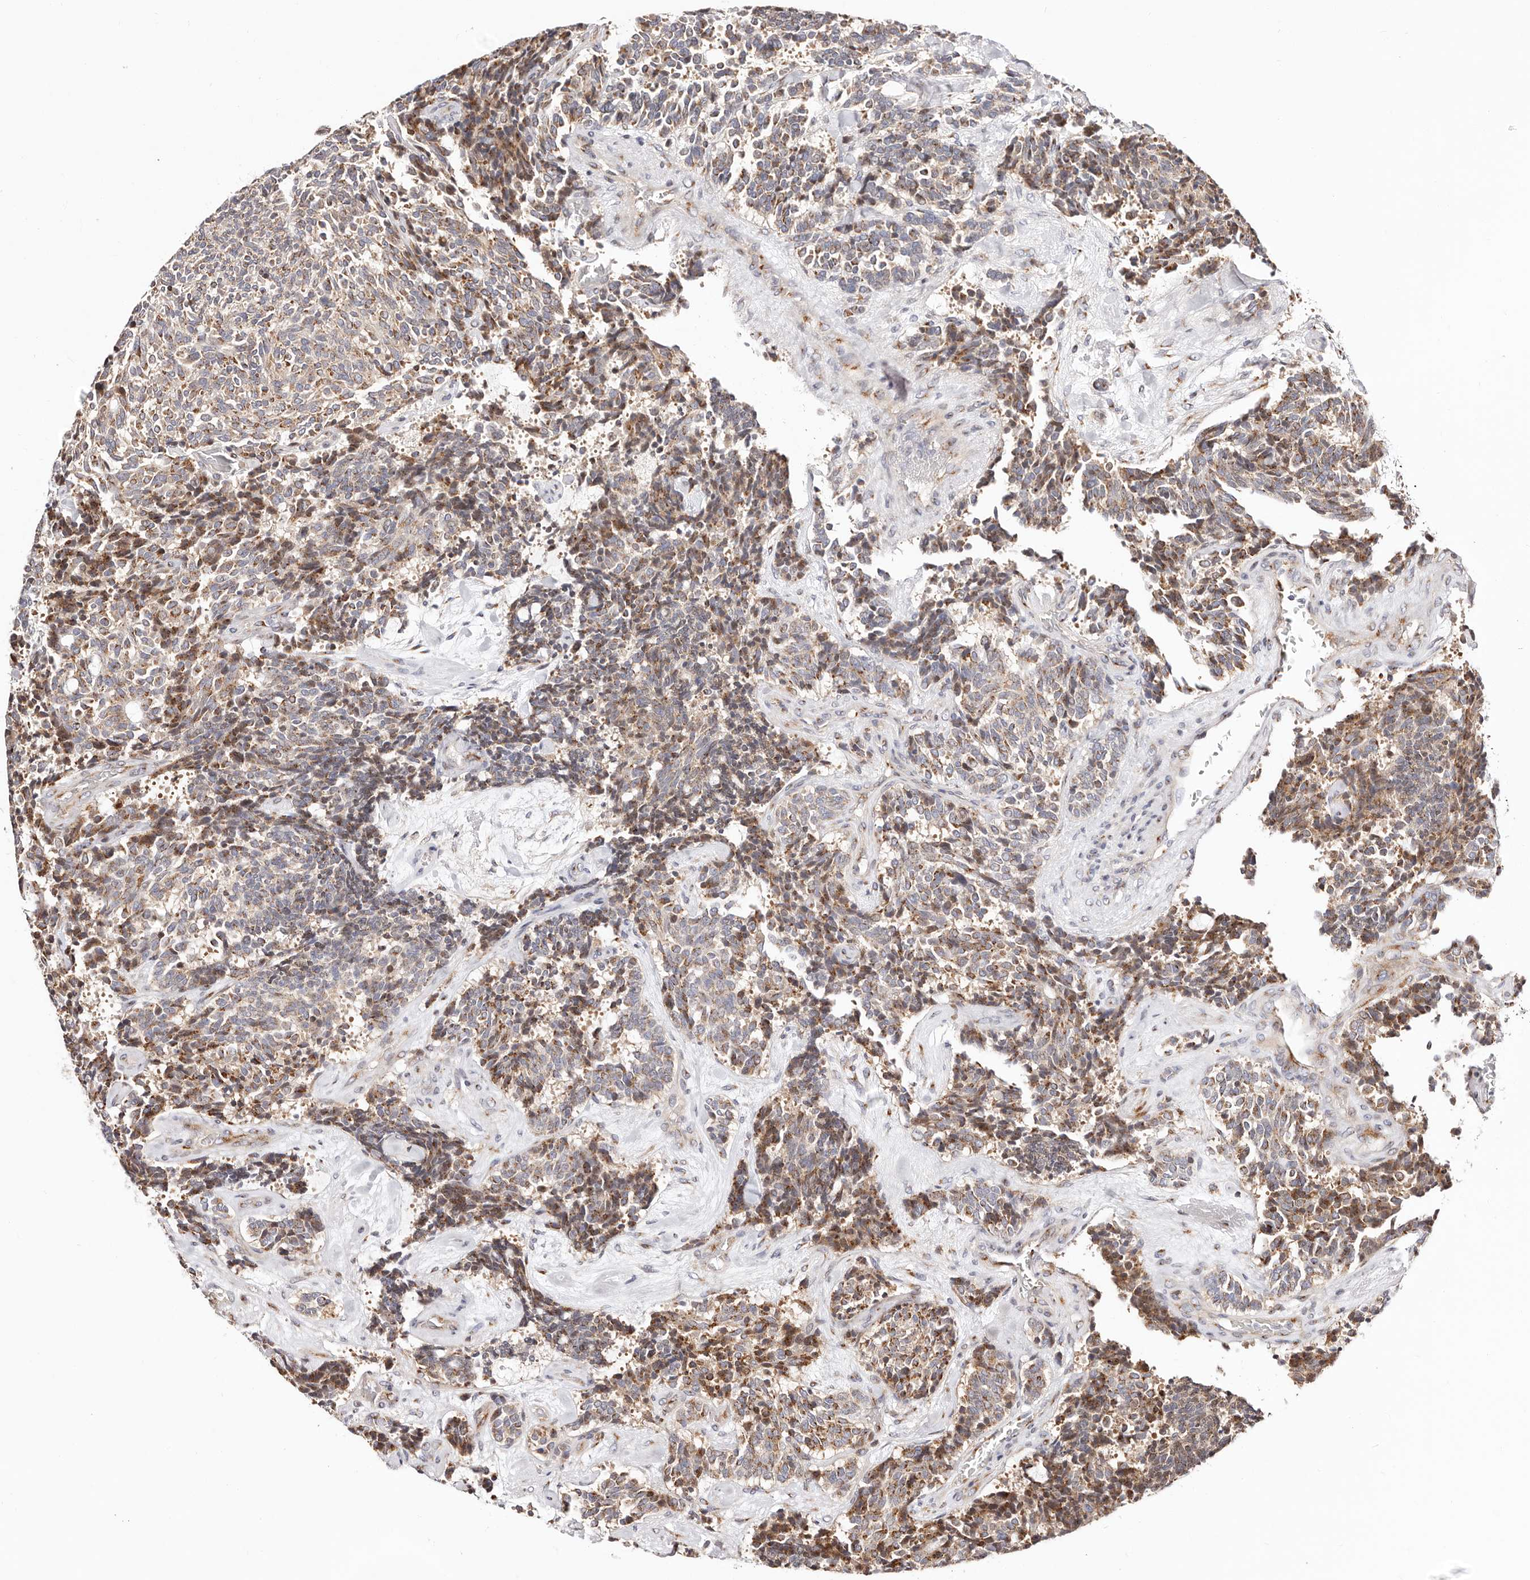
{"staining": {"intensity": "moderate", "quantity": ">75%", "location": "cytoplasmic/membranous"}, "tissue": "carcinoid", "cell_type": "Tumor cells", "image_type": "cancer", "snomed": [{"axis": "morphology", "description": "Carcinoid, malignant, NOS"}, {"axis": "topography", "description": "Pancreas"}], "caption": "About >75% of tumor cells in carcinoid display moderate cytoplasmic/membranous protein positivity as visualized by brown immunohistochemical staining.", "gene": "MAPK6", "patient": {"sex": "female", "age": 54}}